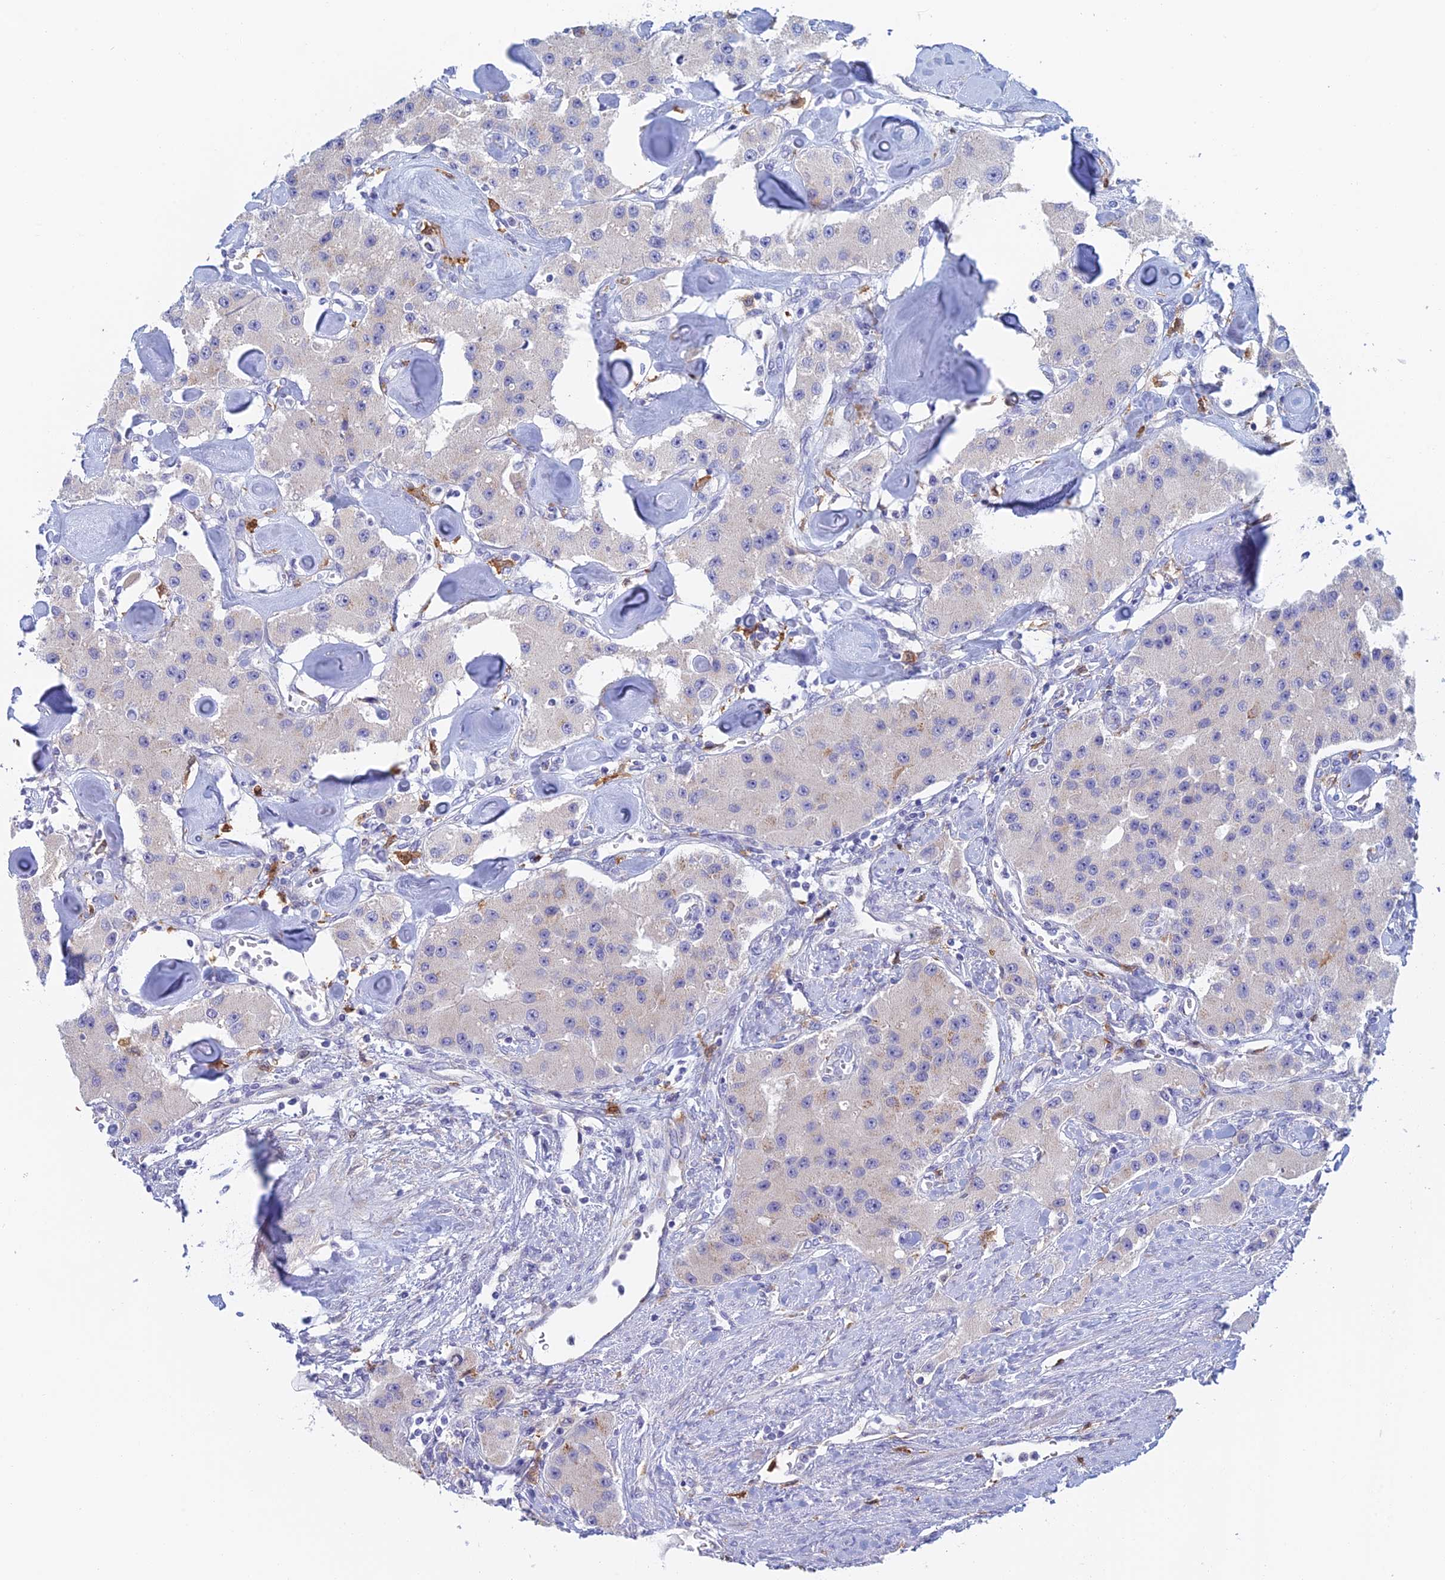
{"staining": {"intensity": "moderate", "quantity": "<25%", "location": "cytoplasmic/membranous"}, "tissue": "carcinoid", "cell_type": "Tumor cells", "image_type": "cancer", "snomed": [{"axis": "morphology", "description": "Carcinoid, malignant, NOS"}, {"axis": "topography", "description": "Pancreas"}], "caption": "A high-resolution histopathology image shows immunohistochemistry (IHC) staining of carcinoid, which demonstrates moderate cytoplasmic/membranous expression in approximately <25% of tumor cells.", "gene": "SLC24A3", "patient": {"sex": "male", "age": 41}}